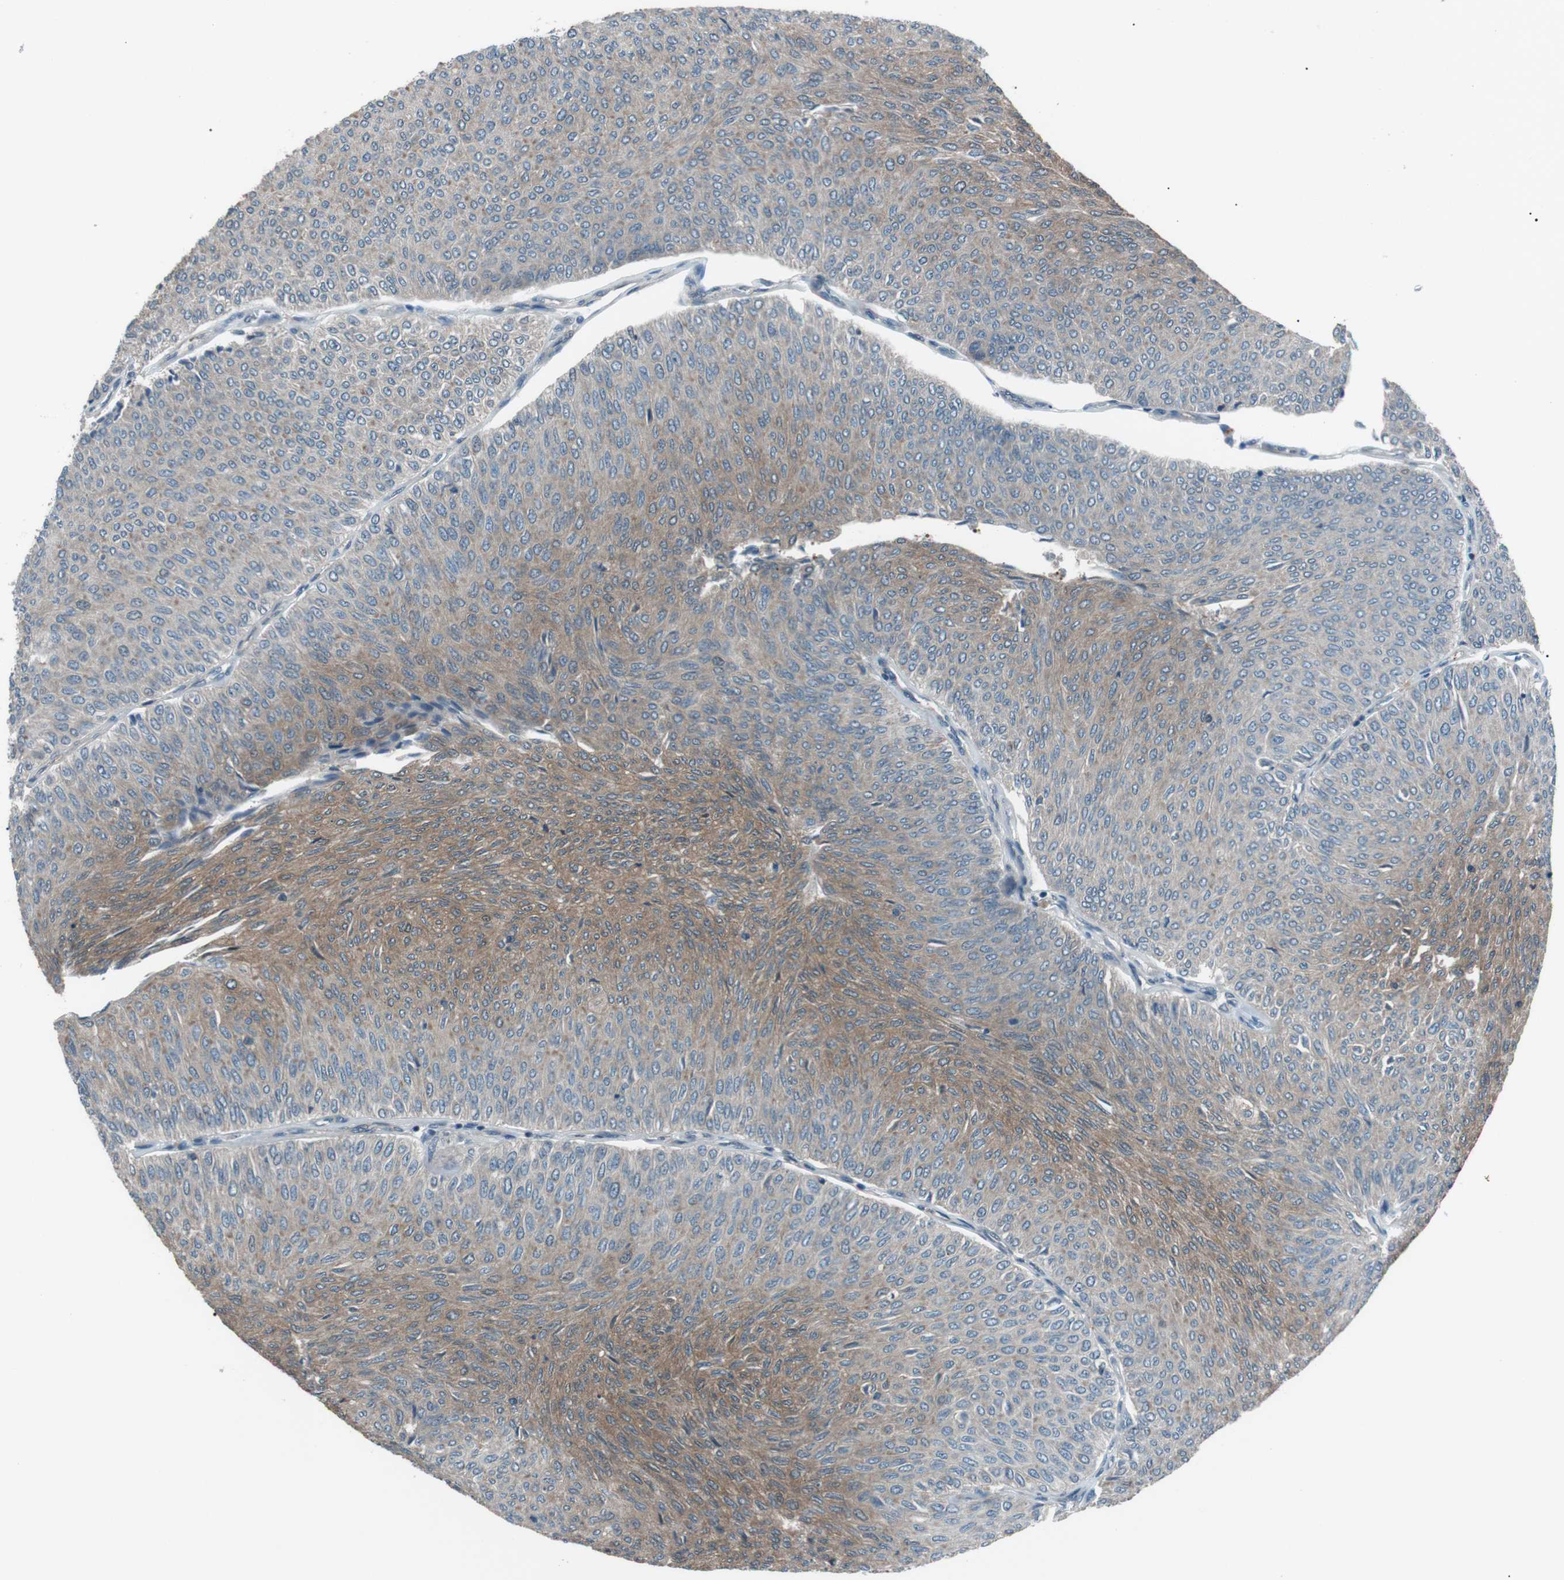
{"staining": {"intensity": "weak", "quantity": "25%-75%", "location": "cytoplasmic/membranous"}, "tissue": "urothelial cancer", "cell_type": "Tumor cells", "image_type": "cancer", "snomed": [{"axis": "morphology", "description": "Urothelial carcinoma, Low grade"}, {"axis": "topography", "description": "Urinary bladder"}], "caption": "Protein expression analysis of human low-grade urothelial carcinoma reveals weak cytoplasmic/membranous positivity in about 25%-75% of tumor cells.", "gene": "LRIG2", "patient": {"sex": "male", "age": 78}}